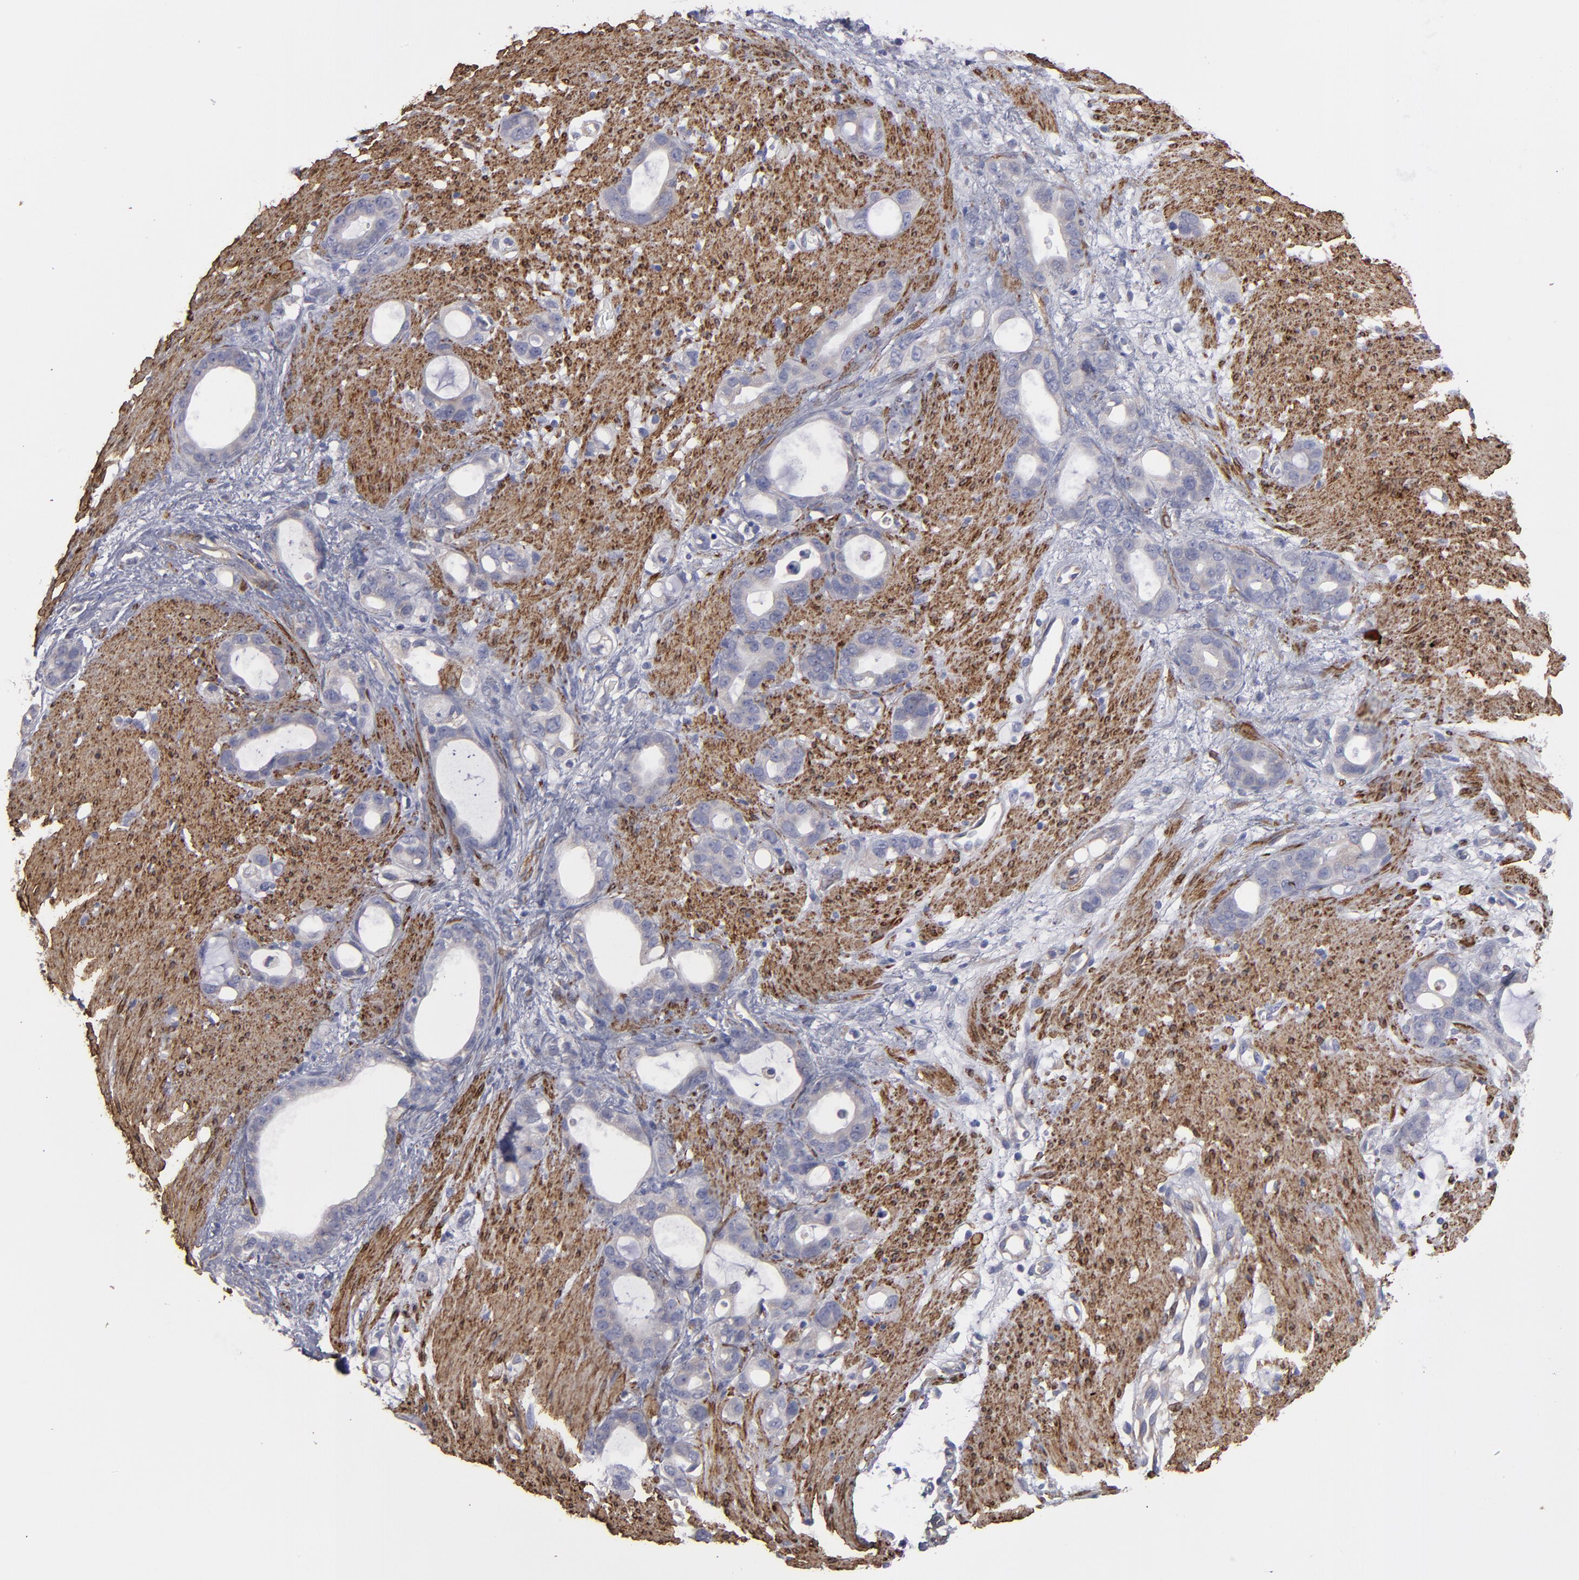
{"staining": {"intensity": "weak", "quantity": "<25%", "location": "cytoplasmic/membranous"}, "tissue": "stomach cancer", "cell_type": "Tumor cells", "image_type": "cancer", "snomed": [{"axis": "morphology", "description": "Adenocarcinoma, NOS"}, {"axis": "topography", "description": "Stomach"}], "caption": "A high-resolution micrograph shows immunohistochemistry staining of stomach cancer (adenocarcinoma), which demonstrates no significant staining in tumor cells.", "gene": "SLMAP", "patient": {"sex": "female", "age": 75}}